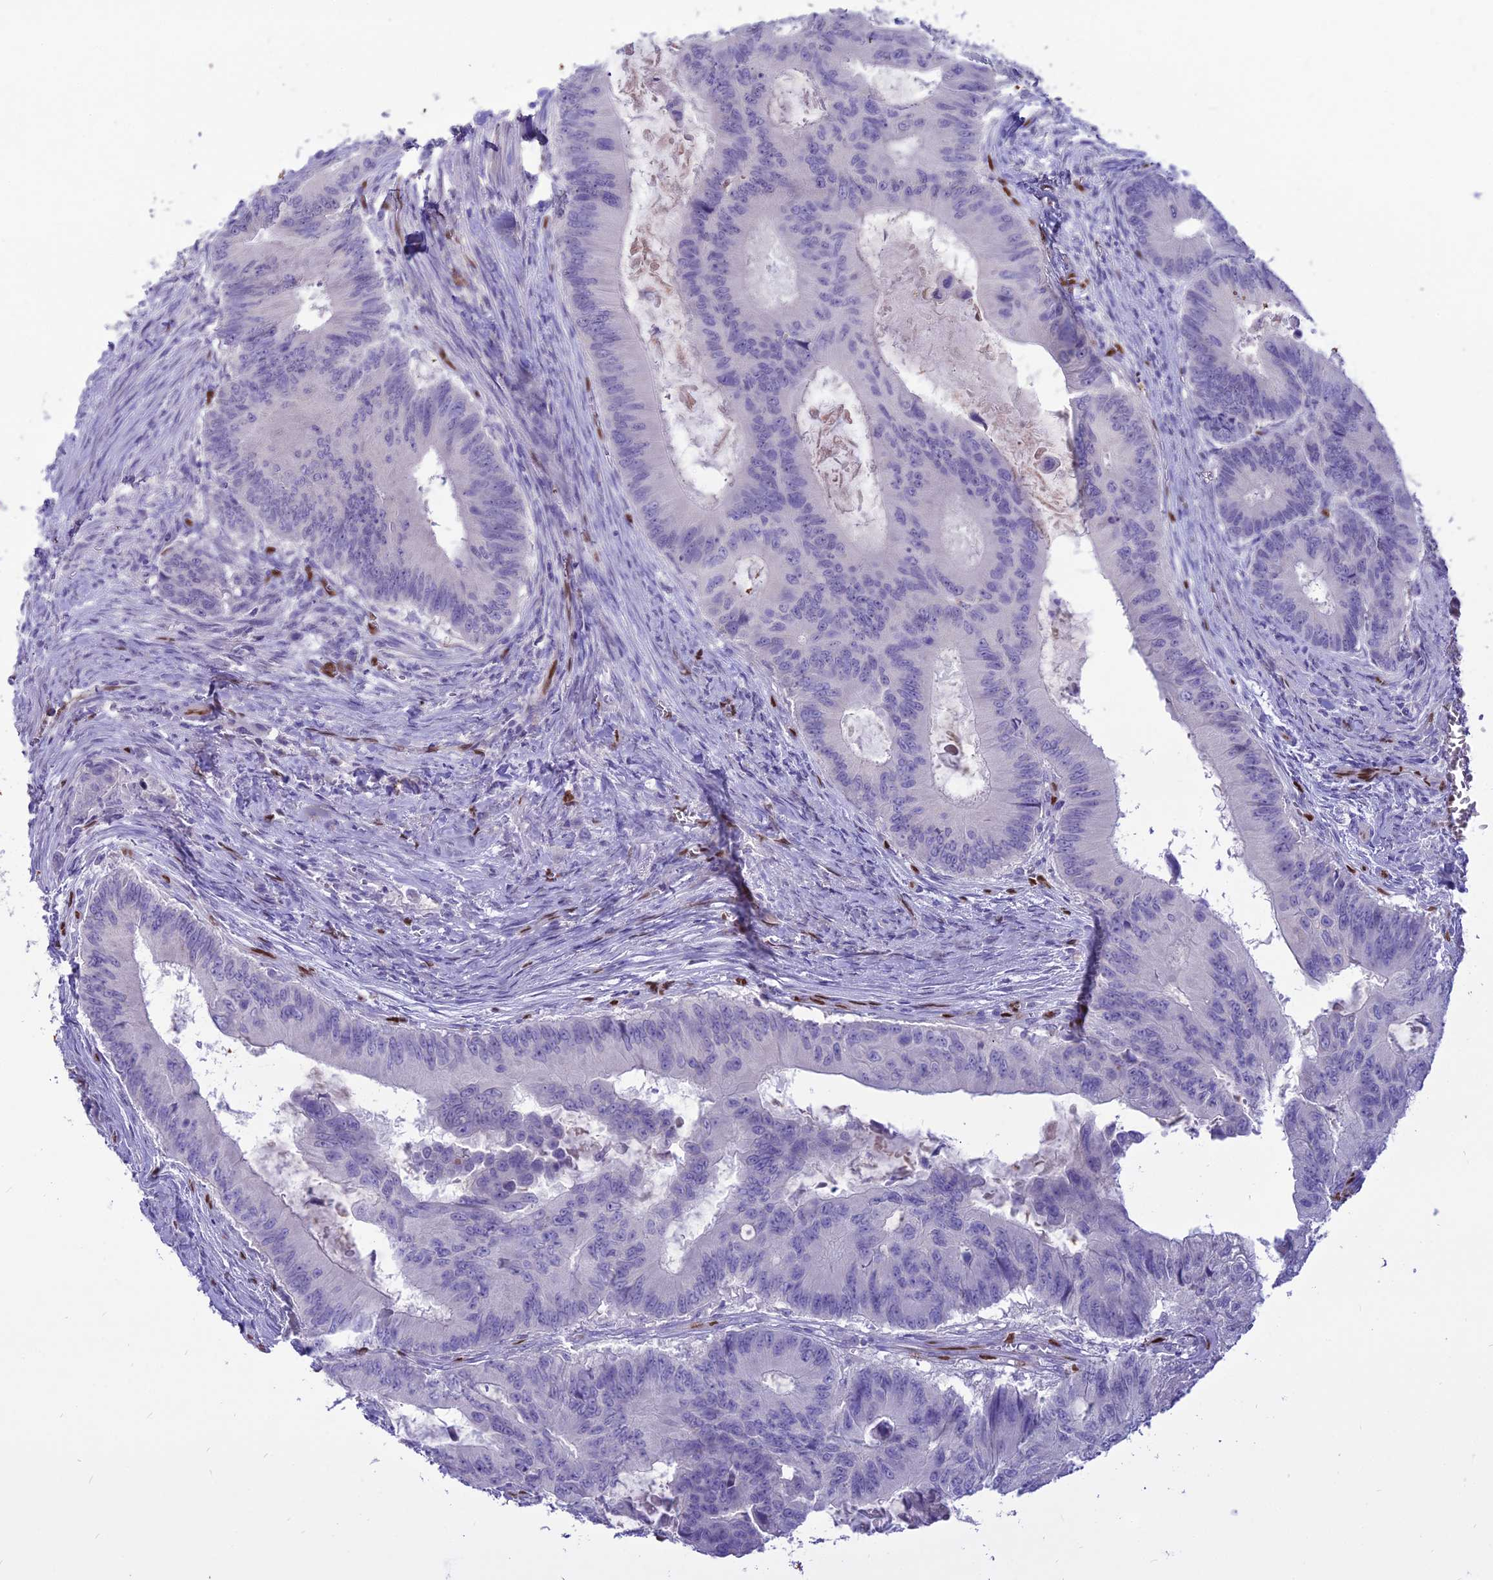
{"staining": {"intensity": "negative", "quantity": "none", "location": "none"}, "tissue": "colorectal cancer", "cell_type": "Tumor cells", "image_type": "cancer", "snomed": [{"axis": "morphology", "description": "Adenocarcinoma, NOS"}, {"axis": "topography", "description": "Colon"}], "caption": "Tumor cells show no significant positivity in adenocarcinoma (colorectal). (DAB (3,3'-diaminobenzidine) immunohistochemistry visualized using brightfield microscopy, high magnification).", "gene": "NOVA2", "patient": {"sex": "male", "age": 85}}